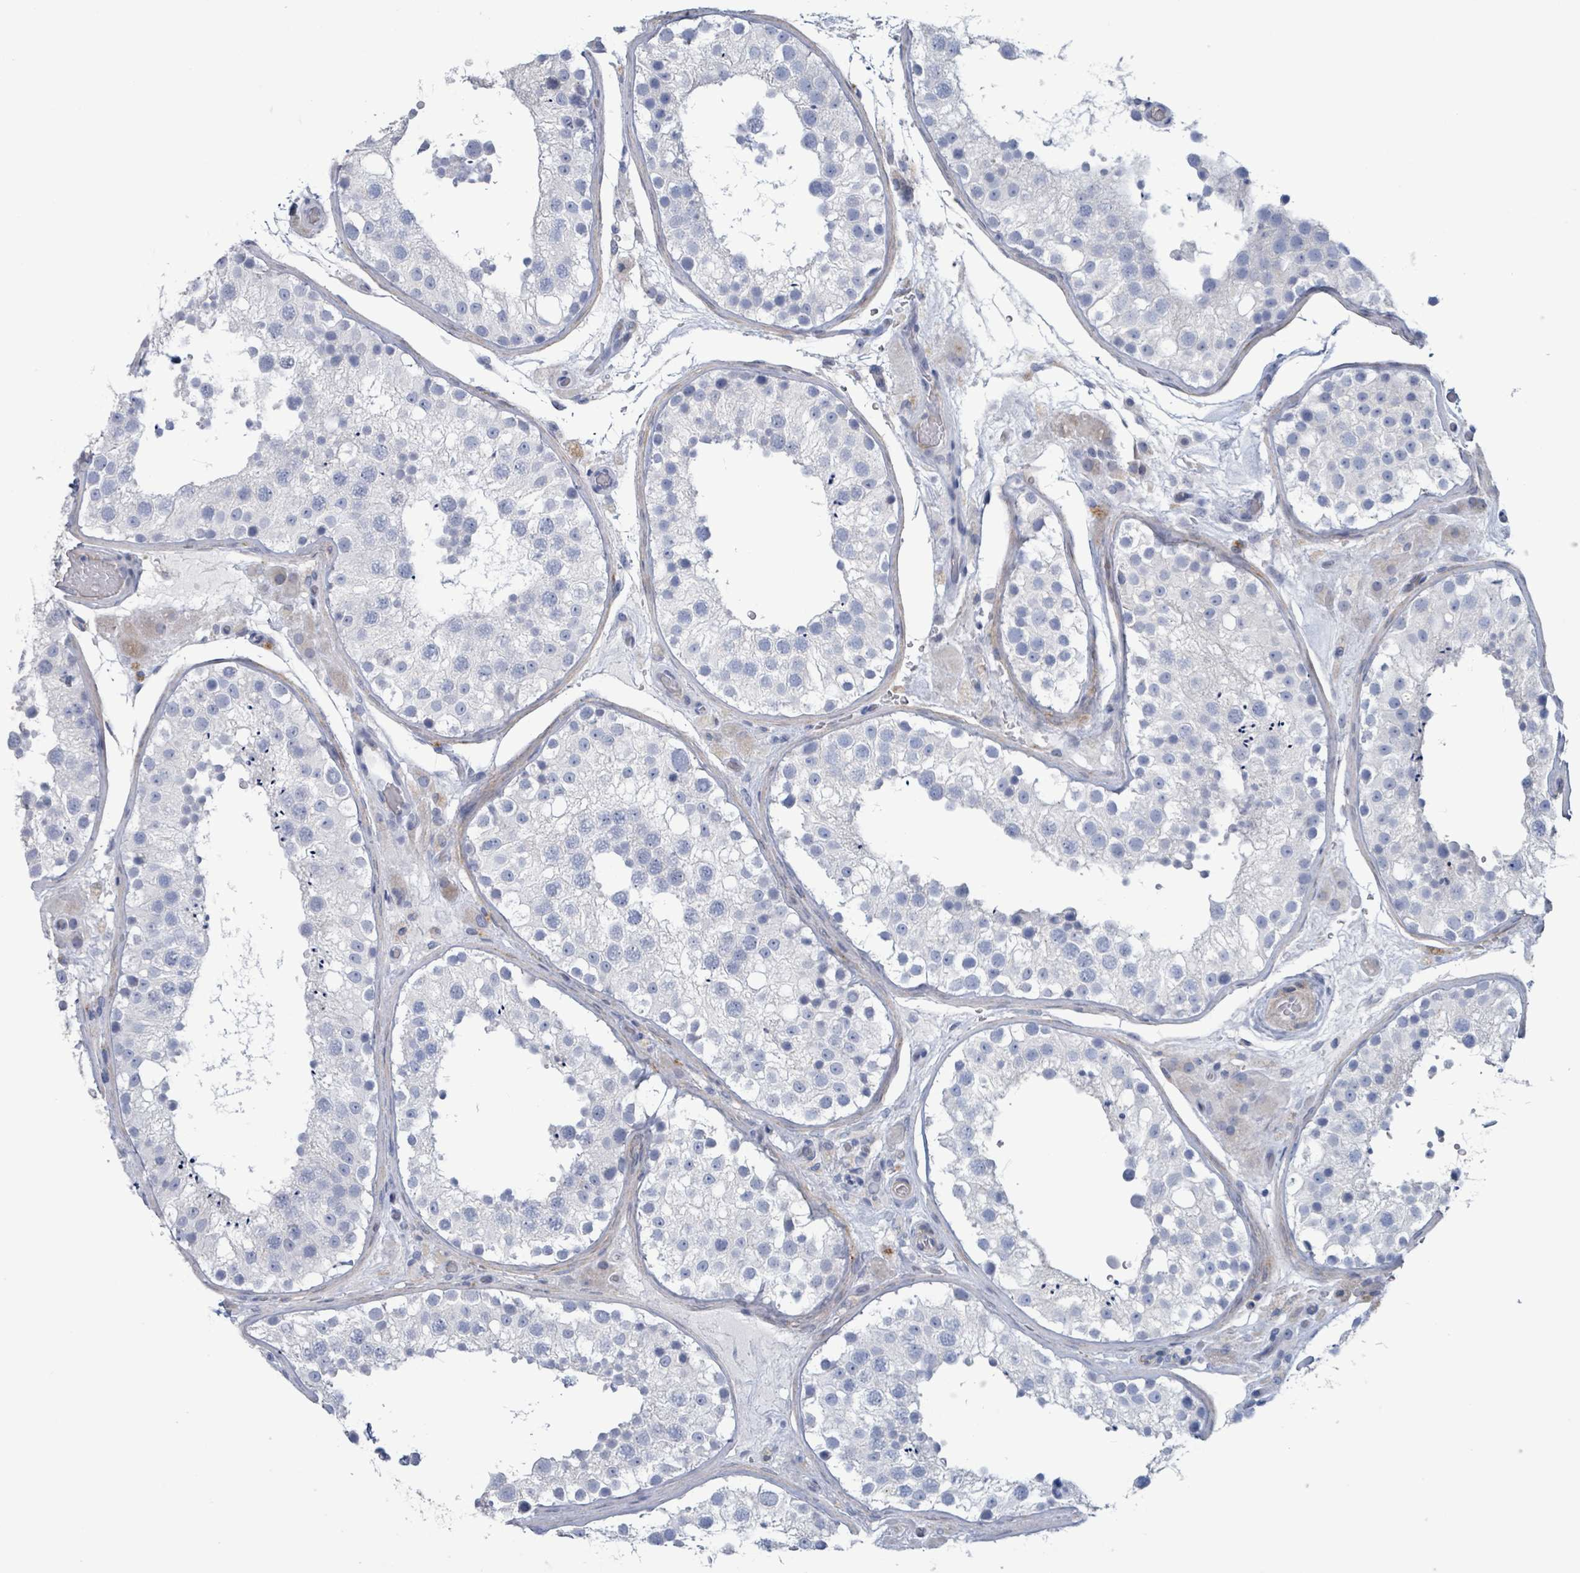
{"staining": {"intensity": "negative", "quantity": "none", "location": "none"}, "tissue": "testis", "cell_type": "Cells in seminiferous ducts", "image_type": "normal", "snomed": [{"axis": "morphology", "description": "Normal tissue, NOS"}, {"axis": "topography", "description": "Testis"}], "caption": "High magnification brightfield microscopy of normal testis stained with DAB (brown) and counterstained with hematoxylin (blue): cells in seminiferous ducts show no significant positivity. (Immunohistochemistry (ihc), brightfield microscopy, high magnification).", "gene": "PKLR", "patient": {"sex": "male", "age": 26}}